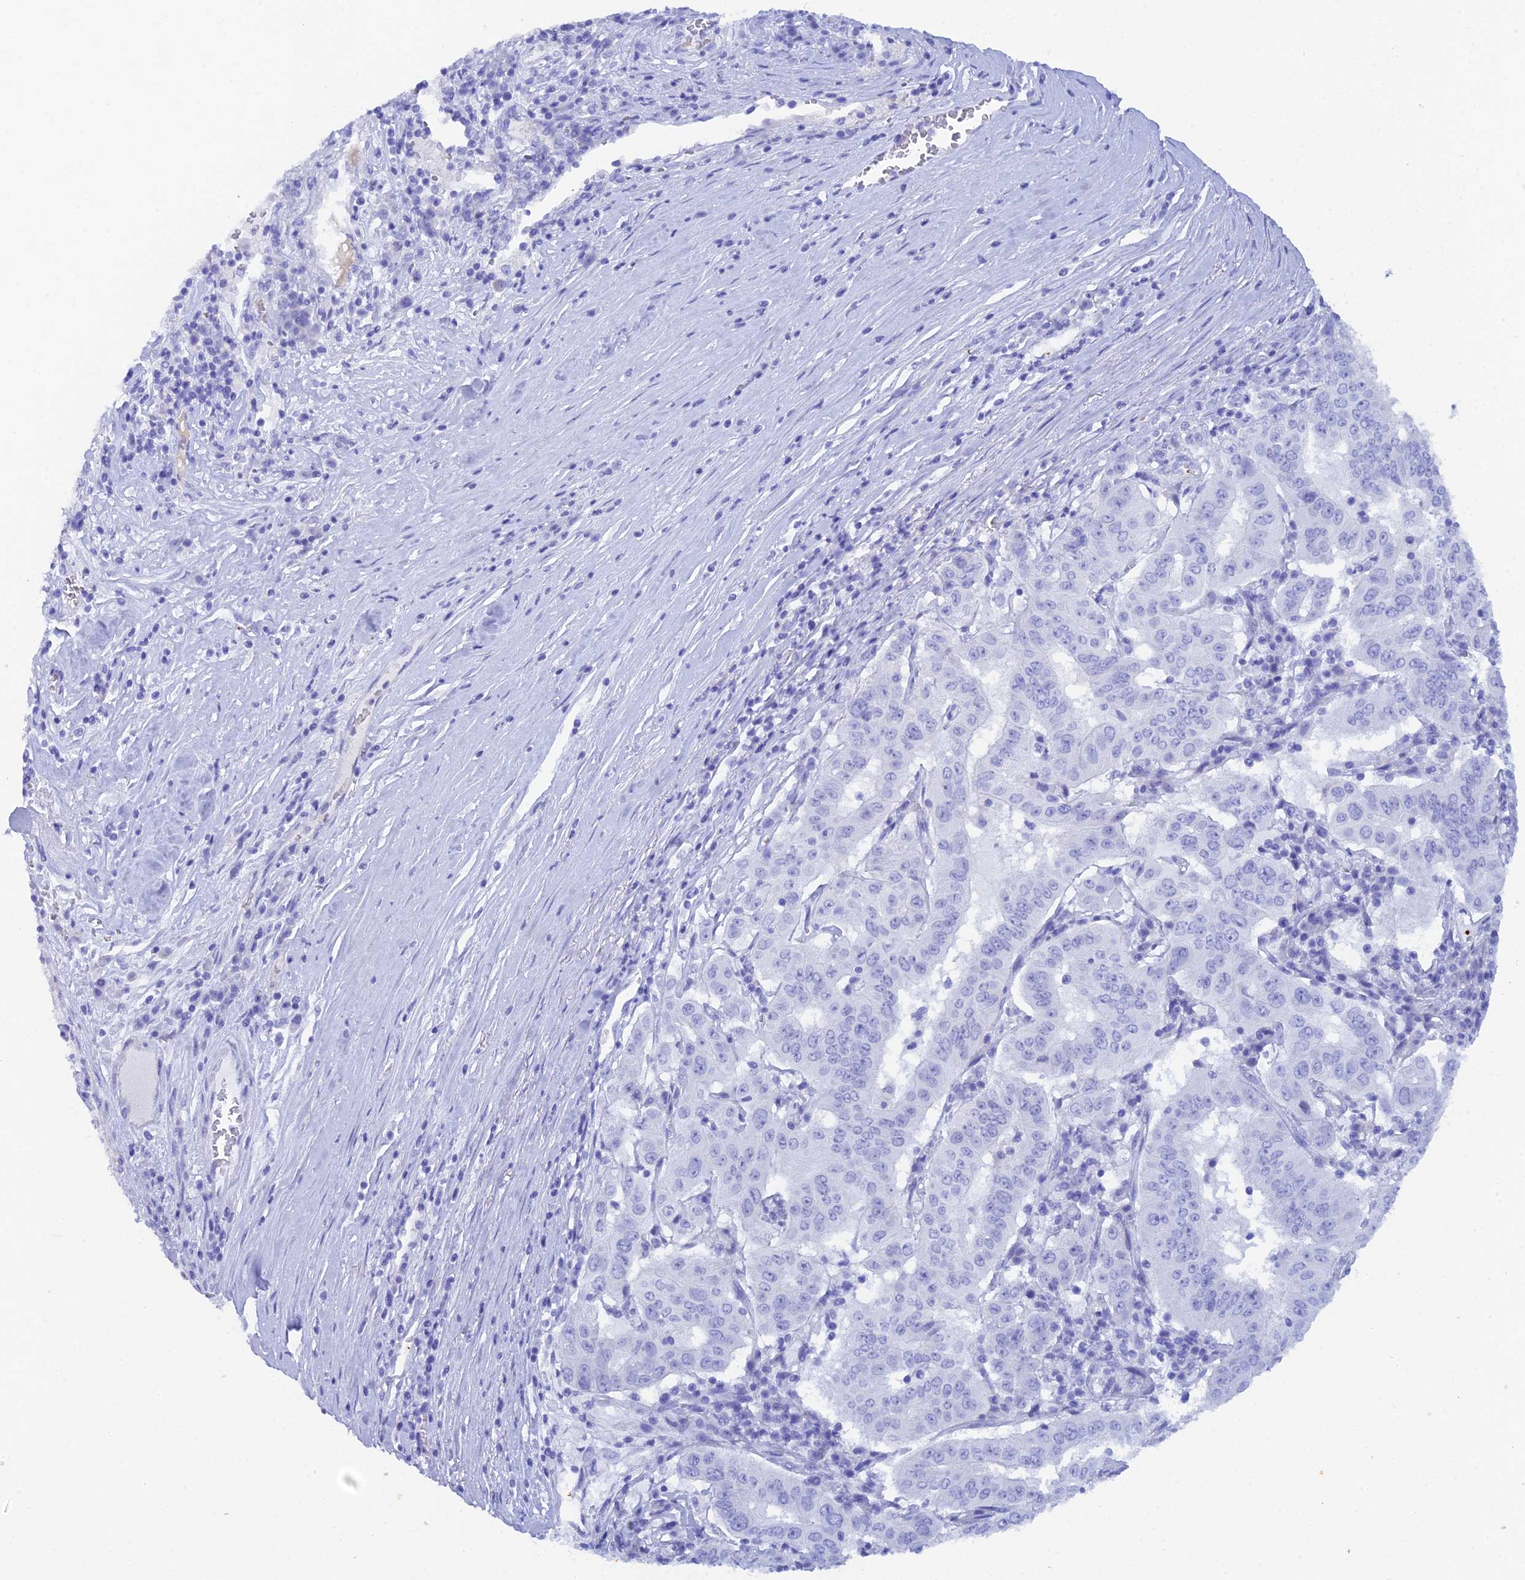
{"staining": {"intensity": "negative", "quantity": "none", "location": "none"}, "tissue": "pancreatic cancer", "cell_type": "Tumor cells", "image_type": "cancer", "snomed": [{"axis": "morphology", "description": "Adenocarcinoma, NOS"}, {"axis": "topography", "description": "Pancreas"}], "caption": "Immunohistochemistry (IHC) photomicrograph of neoplastic tissue: pancreatic adenocarcinoma stained with DAB demonstrates no significant protein staining in tumor cells.", "gene": "REG1A", "patient": {"sex": "male", "age": 63}}